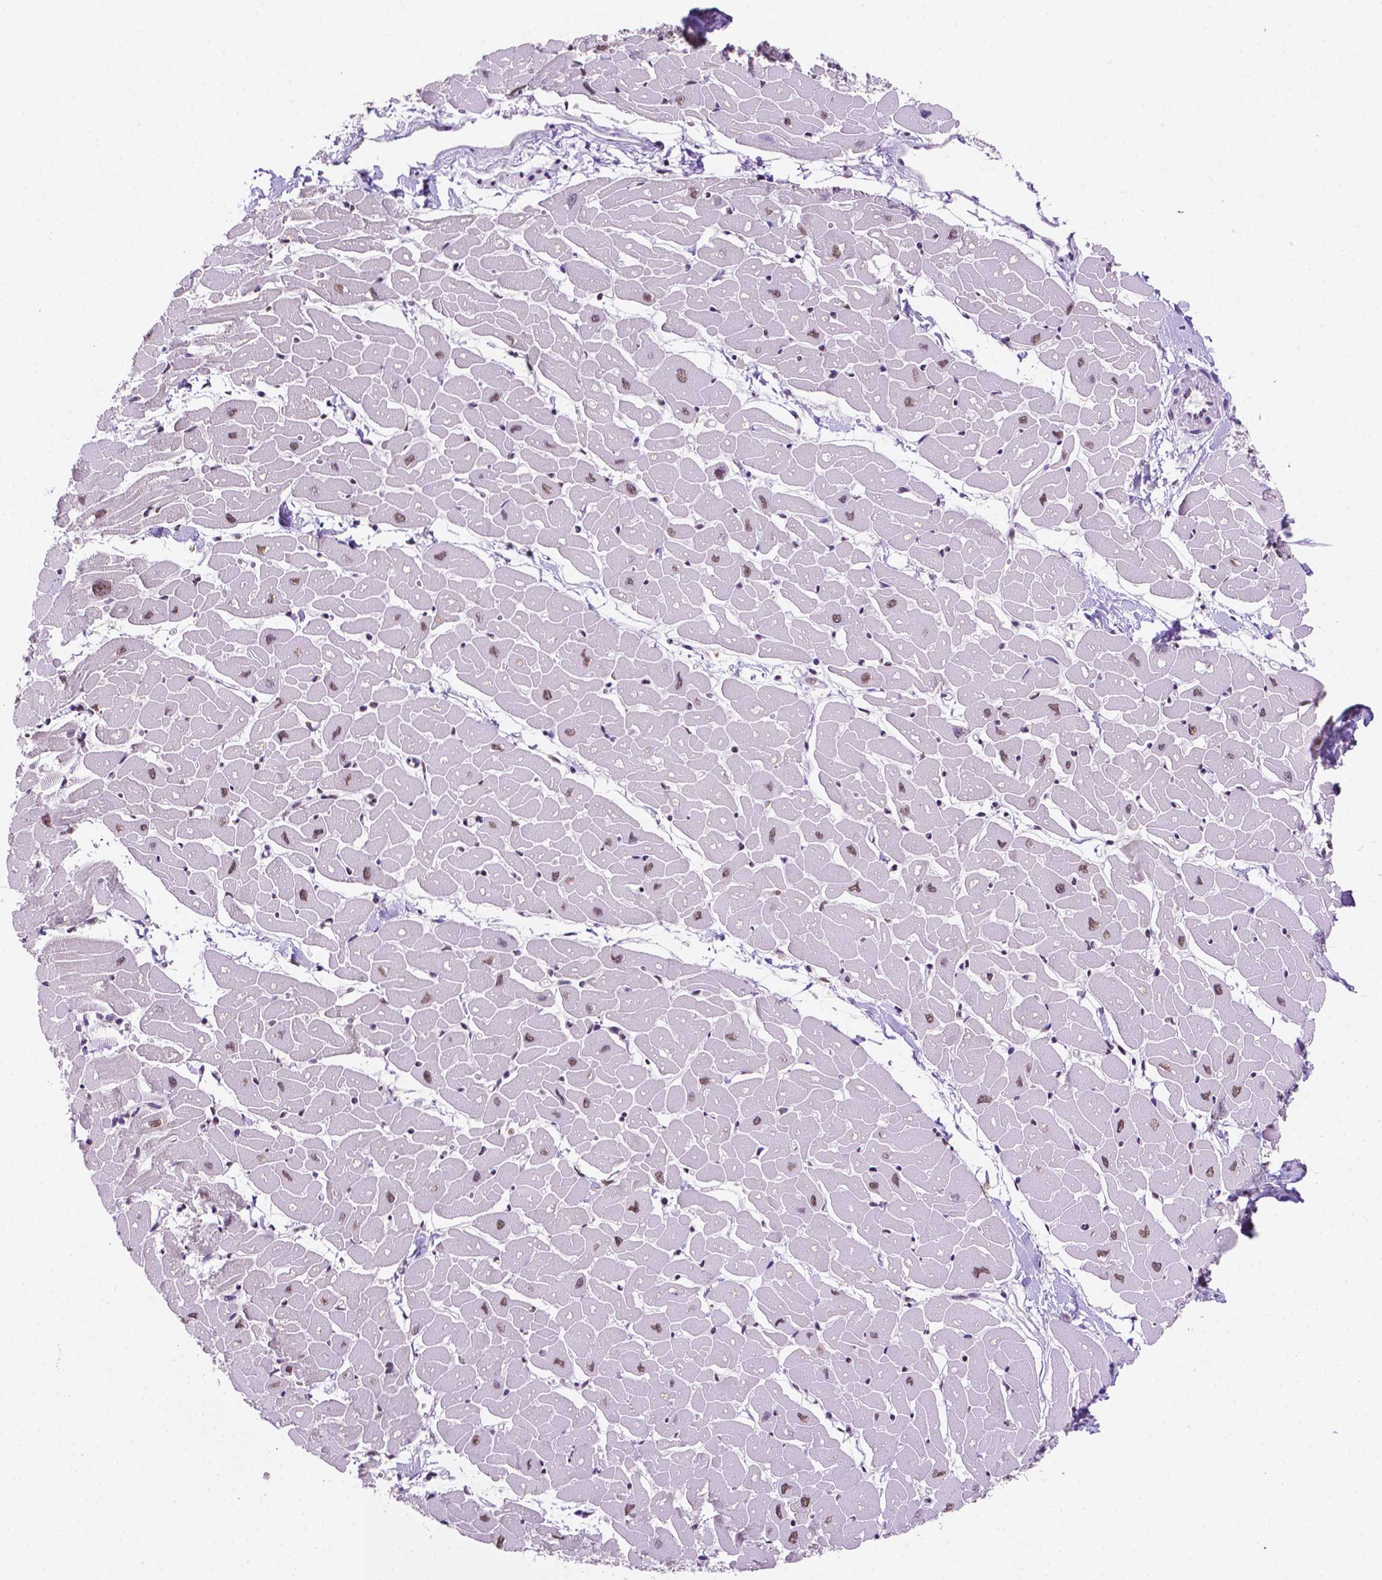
{"staining": {"intensity": "moderate", "quantity": ">75%", "location": "nuclear"}, "tissue": "heart muscle", "cell_type": "Cardiomyocytes", "image_type": "normal", "snomed": [{"axis": "morphology", "description": "Normal tissue, NOS"}, {"axis": "topography", "description": "Heart"}], "caption": "The photomicrograph reveals staining of normal heart muscle, revealing moderate nuclear protein staining (brown color) within cardiomyocytes.", "gene": "PTPN6", "patient": {"sex": "male", "age": 57}}